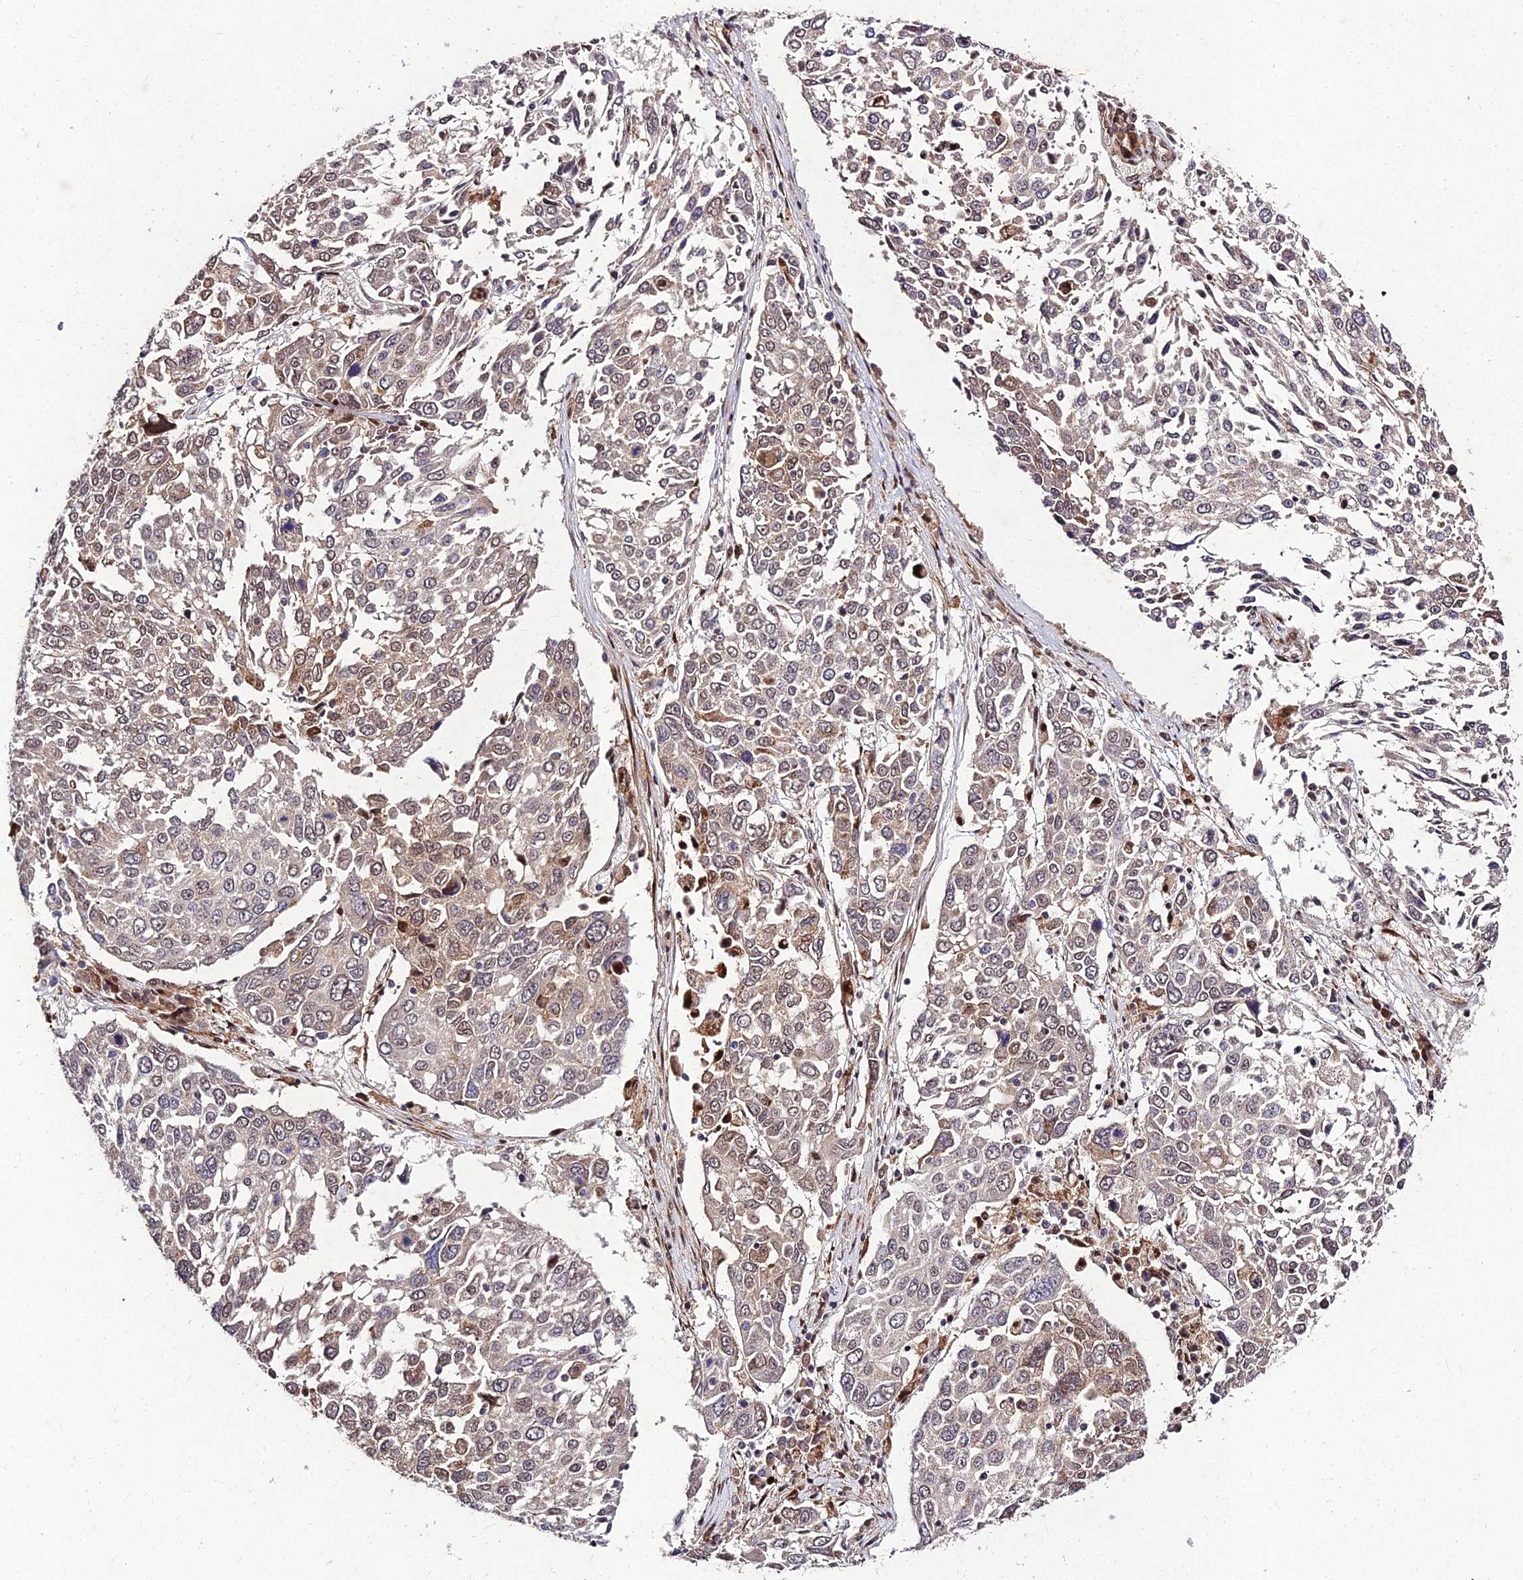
{"staining": {"intensity": "weak", "quantity": "<25%", "location": "cytoplasmic/membranous"}, "tissue": "lung cancer", "cell_type": "Tumor cells", "image_type": "cancer", "snomed": [{"axis": "morphology", "description": "Squamous cell carcinoma, NOS"}, {"axis": "topography", "description": "Lung"}], "caption": "A high-resolution photomicrograph shows immunohistochemistry staining of lung squamous cell carcinoma, which reveals no significant expression in tumor cells. The staining was performed using DAB to visualize the protein expression in brown, while the nuclei were stained in blue with hematoxylin (Magnification: 20x).", "gene": "MKKS", "patient": {"sex": "male", "age": 65}}